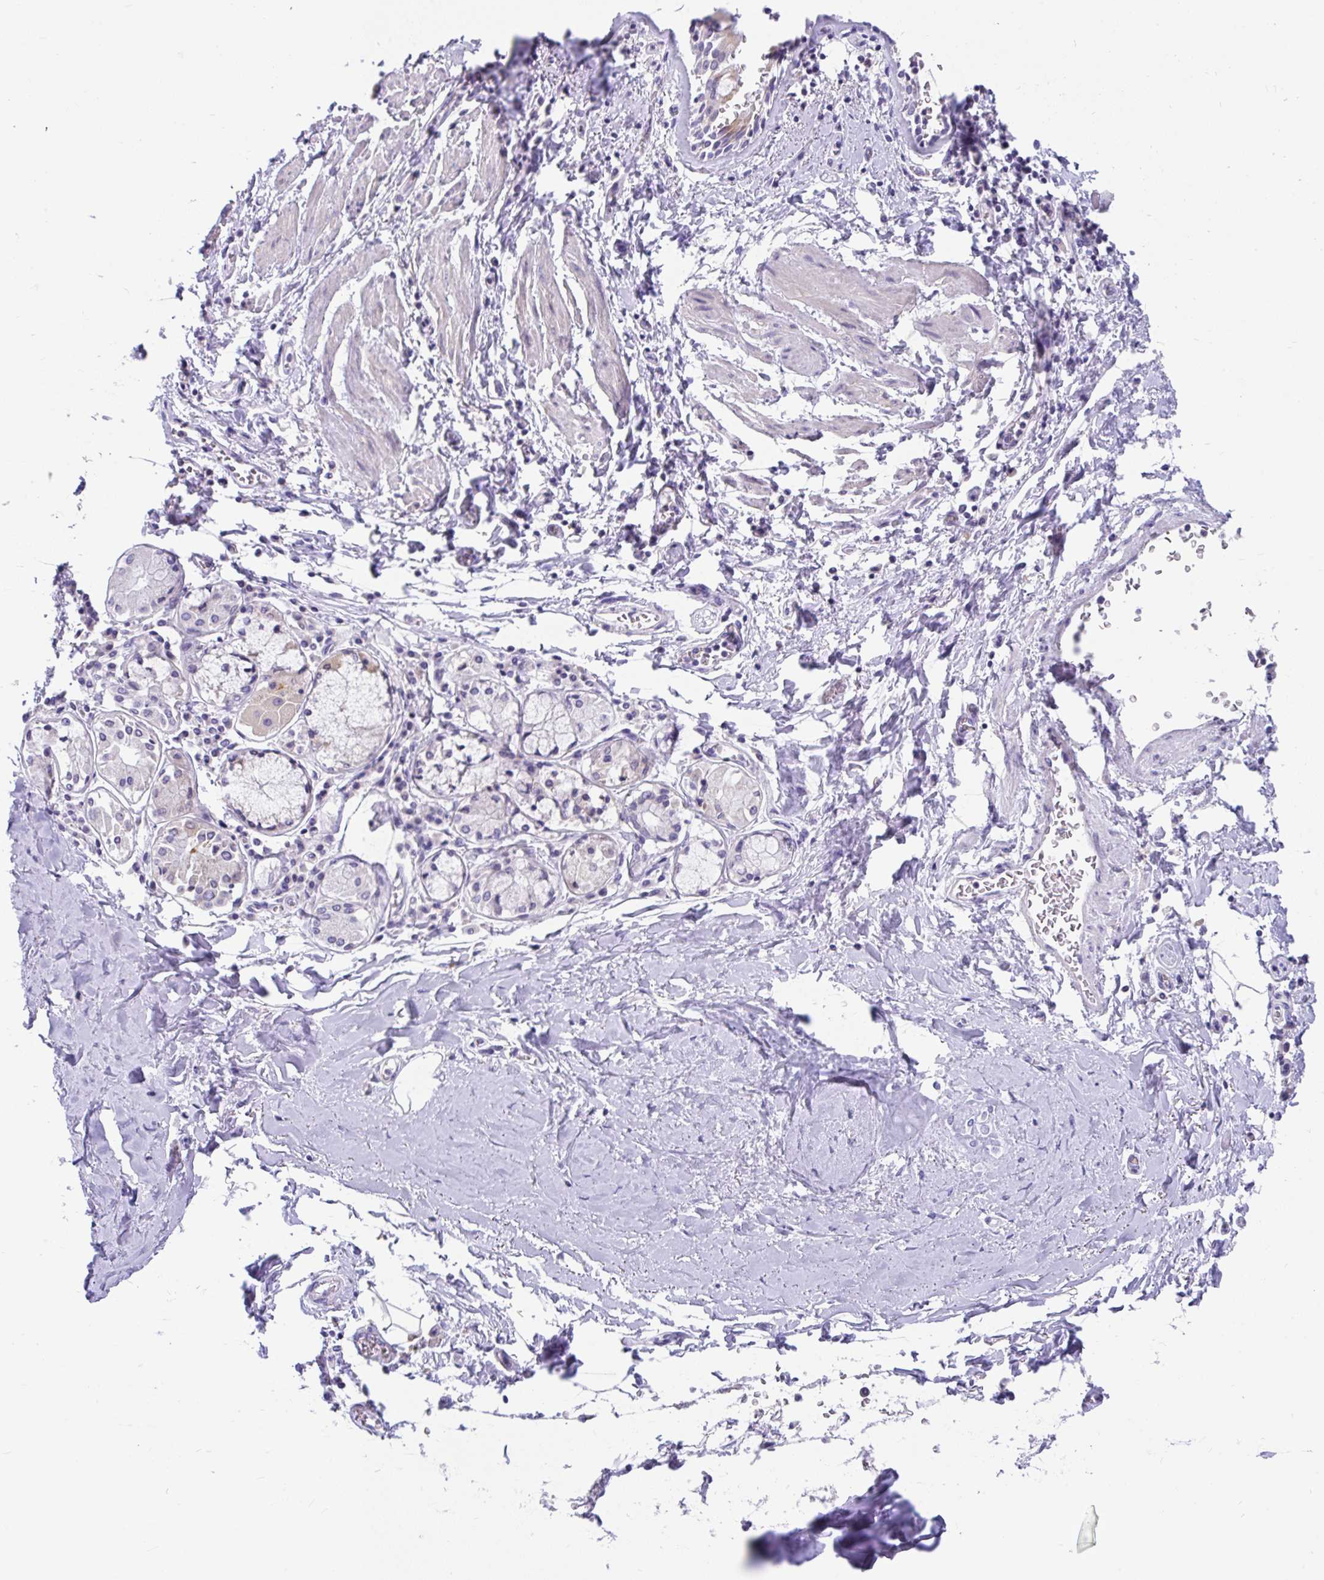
{"staining": {"intensity": "negative", "quantity": "none", "location": "none"}, "tissue": "soft tissue", "cell_type": "Fibroblasts", "image_type": "normal", "snomed": [{"axis": "morphology", "description": "Normal tissue, NOS"}, {"axis": "morphology", "description": "Degeneration, NOS"}, {"axis": "topography", "description": "Cartilage tissue"}, {"axis": "topography", "description": "Lung"}], "caption": "Soft tissue was stained to show a protein in brown. There is no significant expression in fibroblasts. The staining was performed using DAB (3,3'-diaminobenzidine) to visualize the protein expression in brown, while the nuclei were stained in blue with hematoxylin (Magnification: 20x).", "gene": "INTS5", "patient": {"sex": "female", "age": 61}}